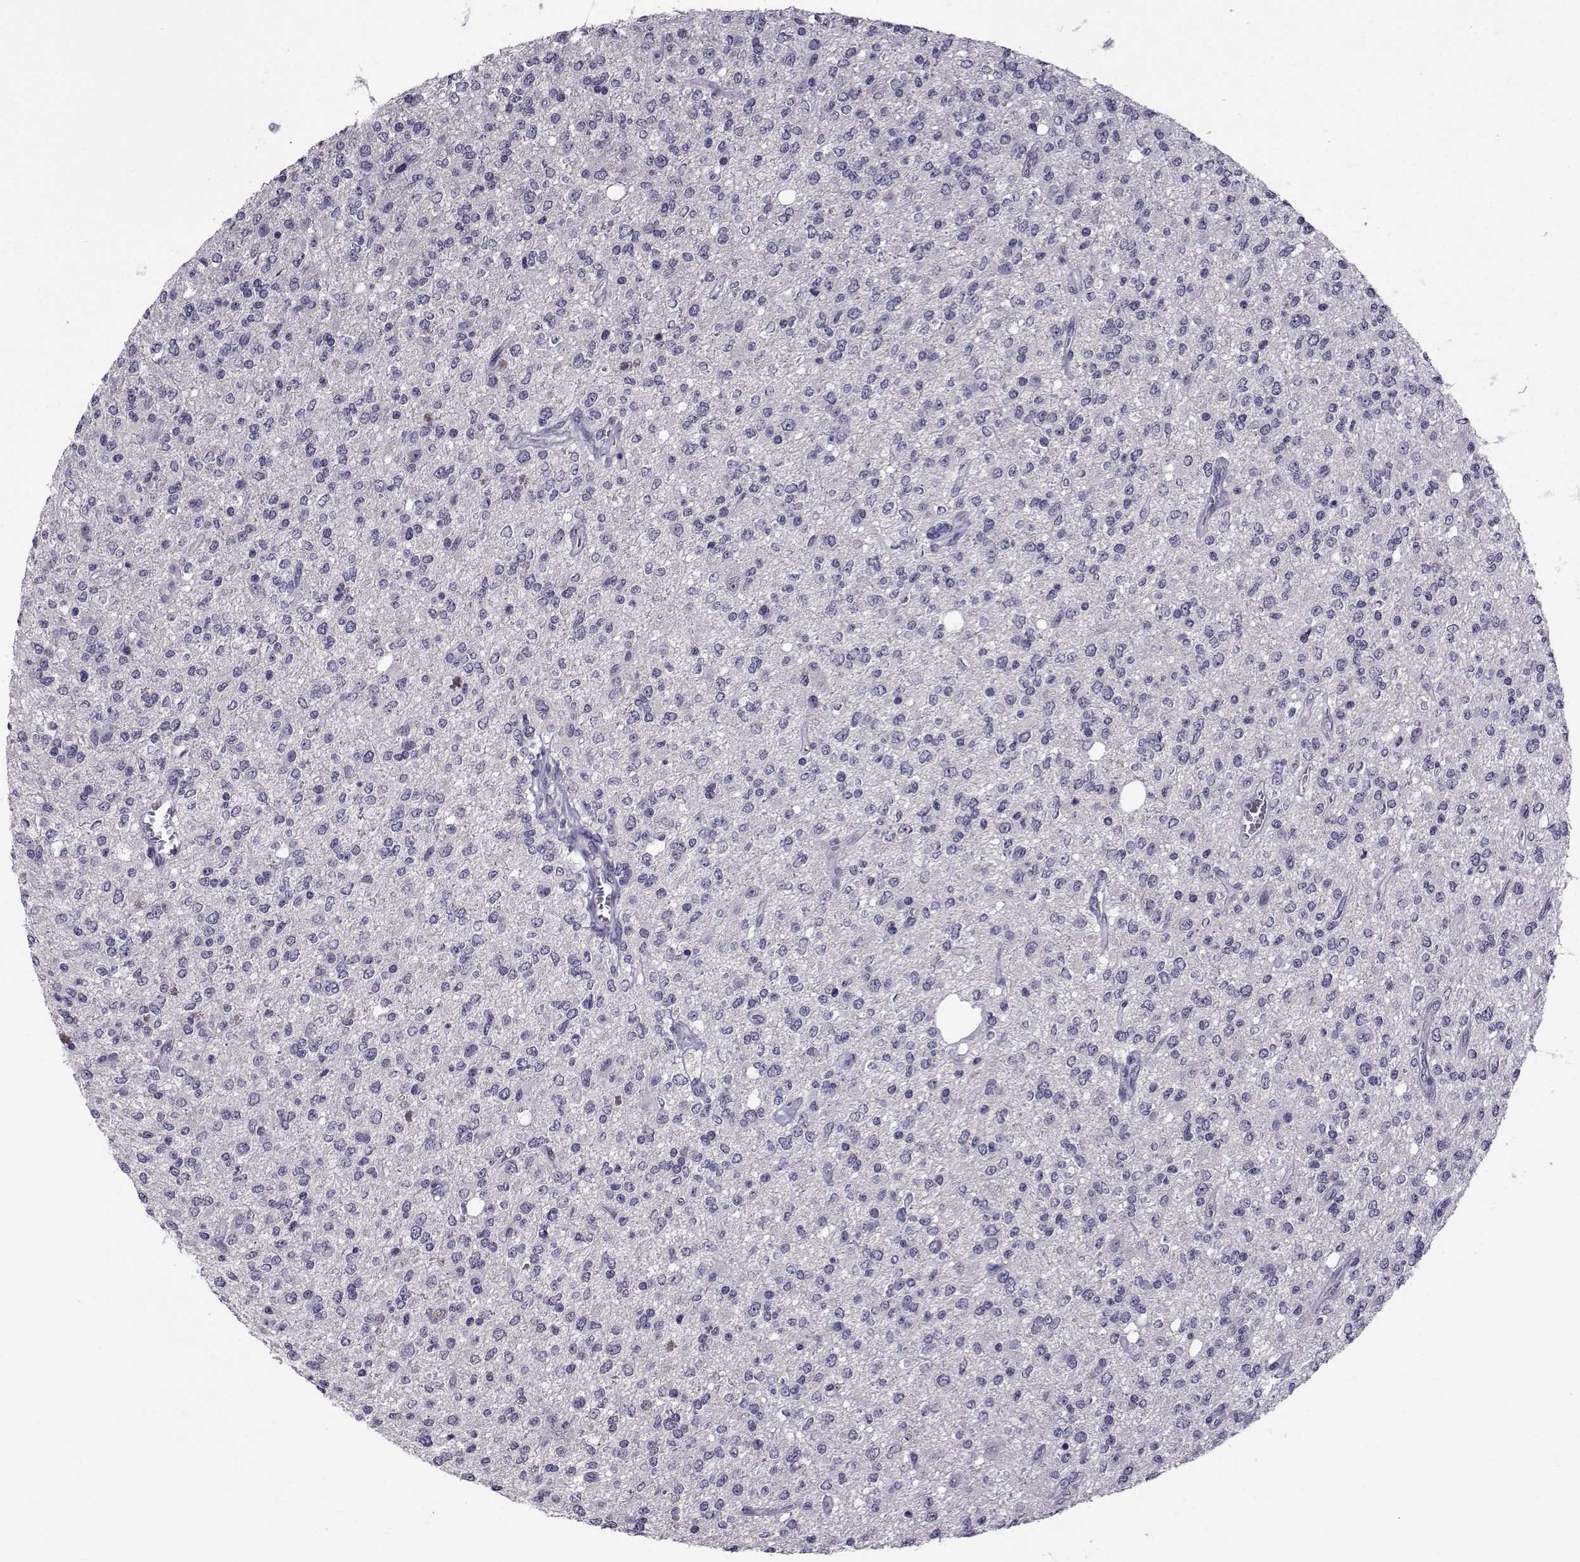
{"staining": {"intensity": "negative", "quantity": "none", "location": "none"}, "tissue": "glioma", "cell_type": "Tumor cells", "image_type": "cancer", "snomed": [{"axis": "morphology", "description": "Glioma, malignant, Low grade"}, {"axis": "topography", "description": "Brain"}], "caption": "The IHC histopathology image has no significant positivity in tumor cells of glioma tissue.", "gene": "TNFRSF11B", "patient": {"sex": "male", "age": 67}}